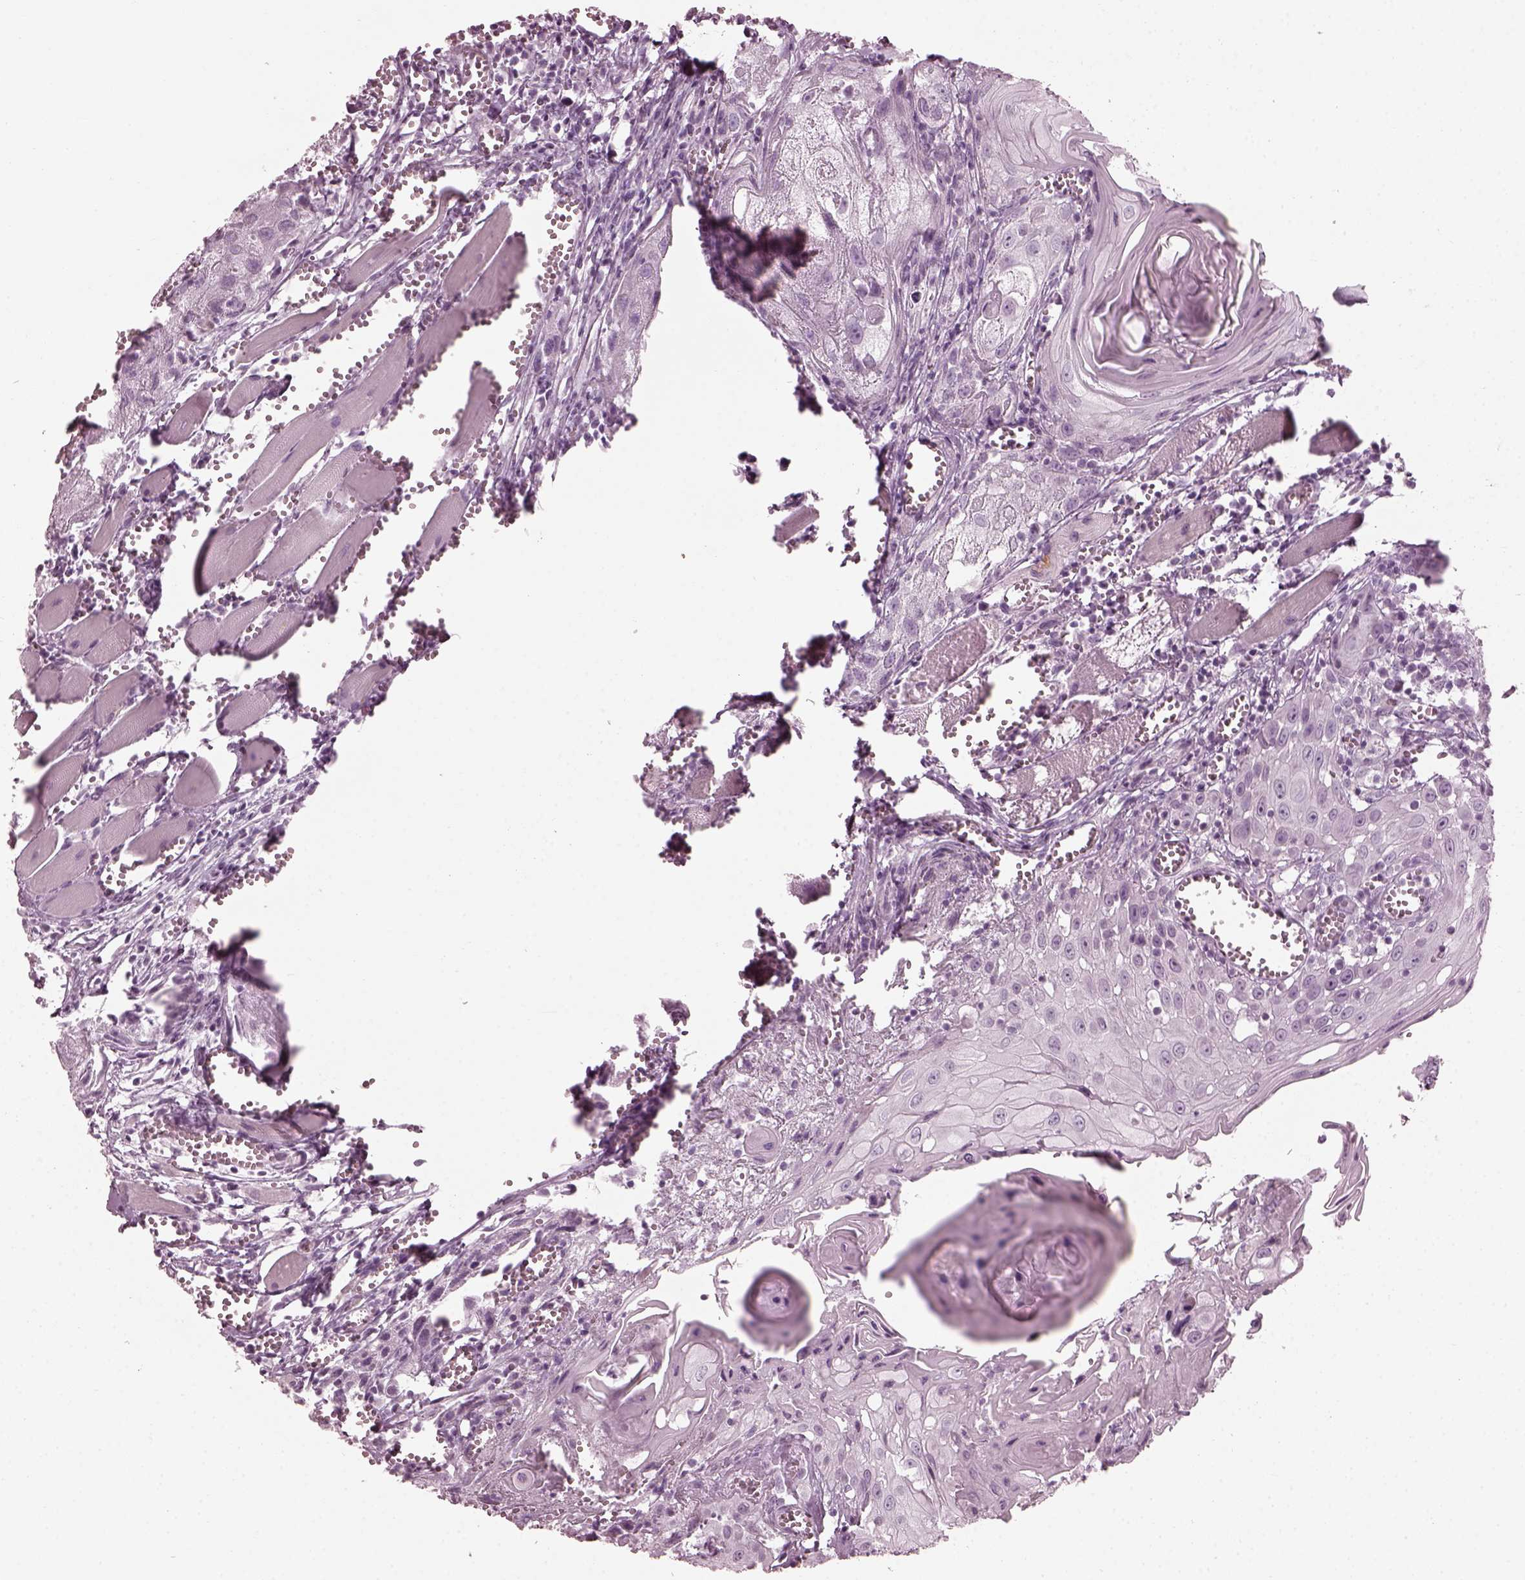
{"staining": {"intensity": "negative", "quantity": "none", "location": "none"}, "tissue": "head and neck cancer", "cell_type": "Tumor cells", "image_type": "cancer", "snomed": [{"axis": "morphology", "description": "Squamous cell carcinoma, NOS"}, {"axis": "topography", "description": "Head-Neck"}], "caption": "Tumor cells are negative for brown protein staining in head and neck squamous cell carcinoma.", "gene": "SAXO2", "patient": {"sex": "female", "age": 80}}